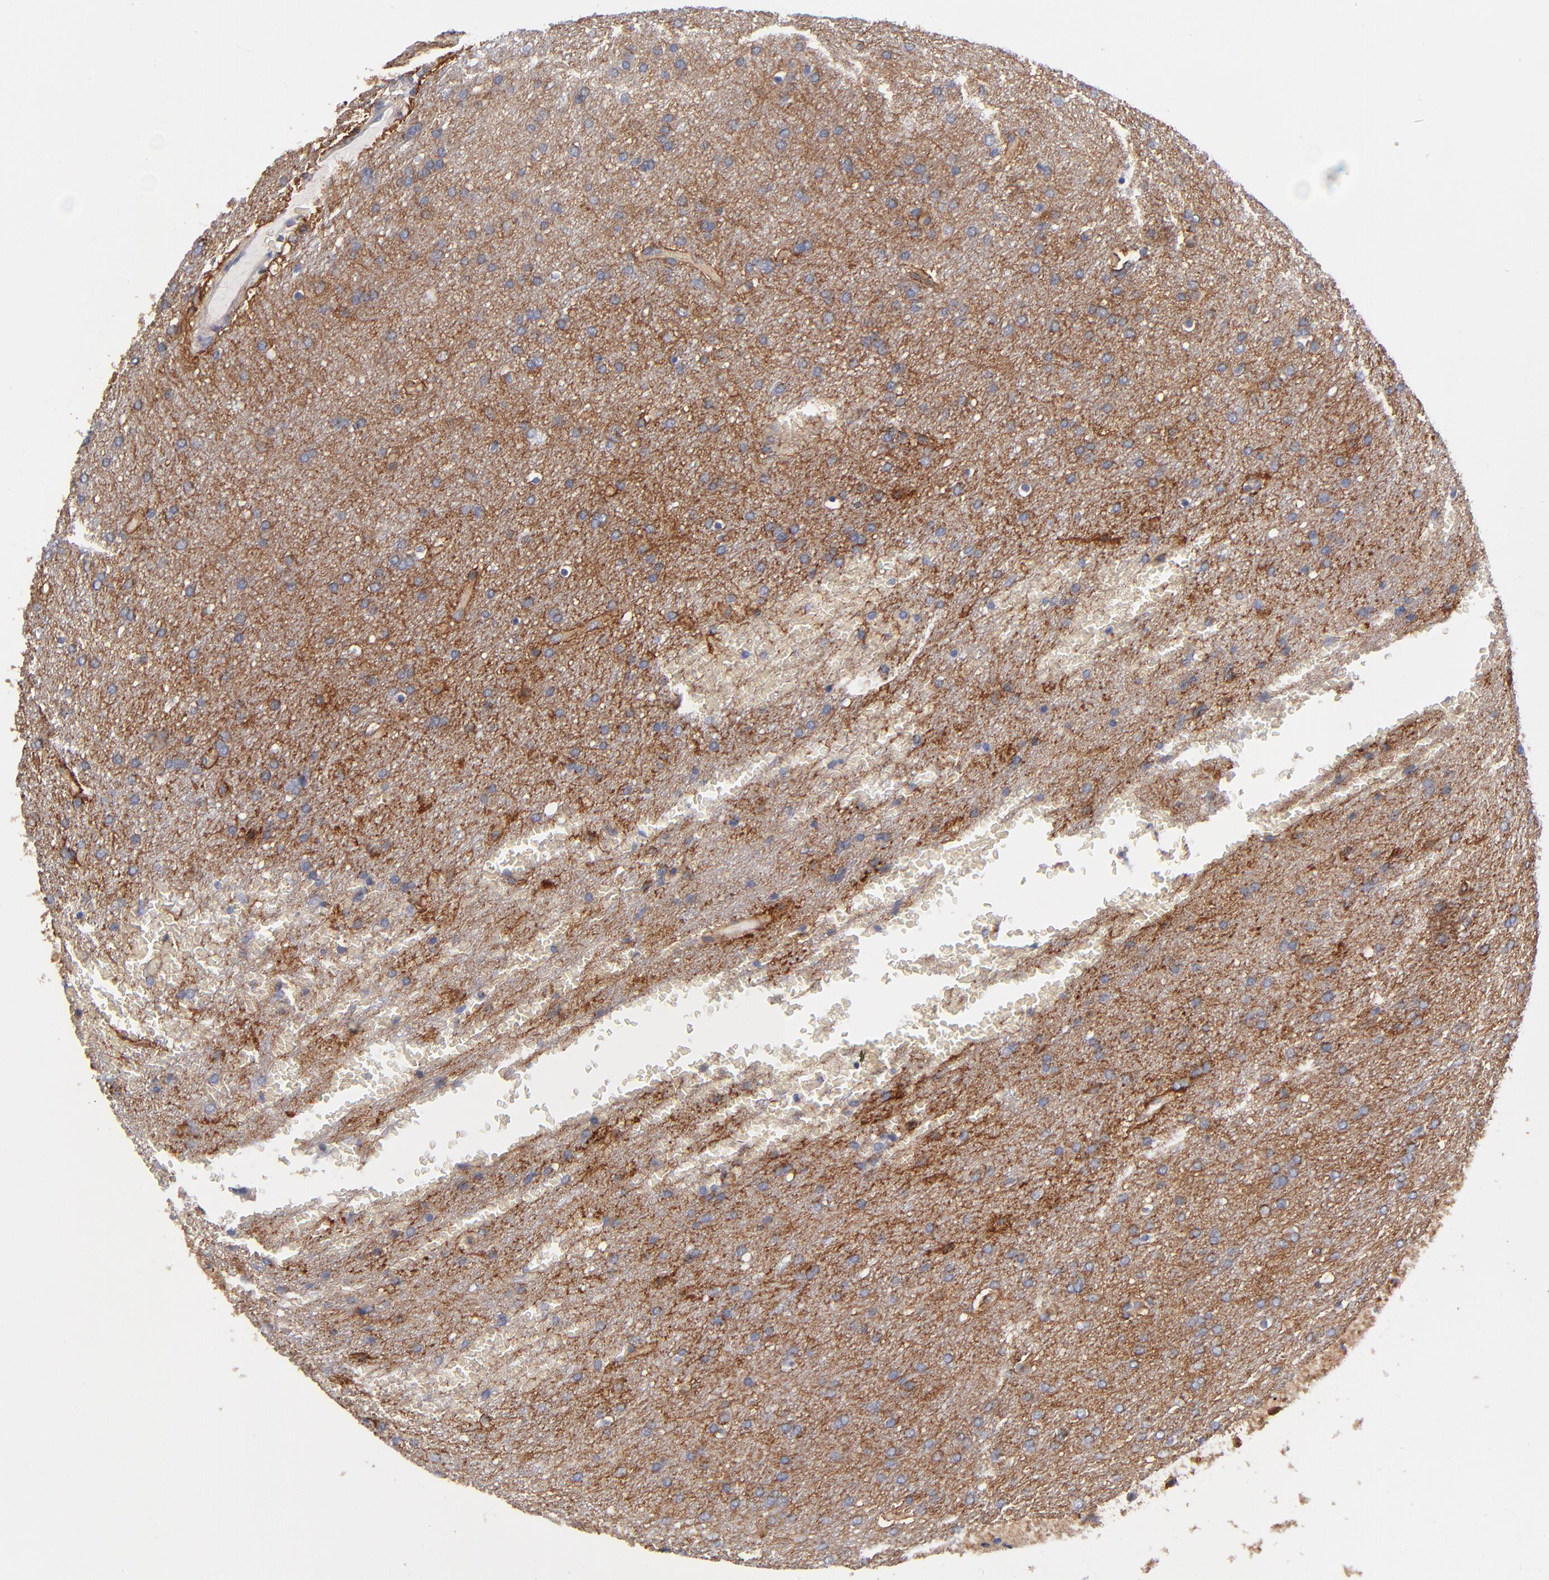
{"staining": {"intensity": "strong", "quantity": ">75%", "location": "cytoplasmic/membranous"}, "tissue": "glioma", "cell_type": "Tumor cells", "image_type": "cancer", "snomed": [{"axis": "morphology", "description": "Glioma, malignant, Low grade"}, {"axis": "topography", "description": "Brain"}], "caption": "This image reveals IHC staining of human malignant low-grade glioma, with high strong cytoplasmic/membranous staining in approximately >75% of tumor cells.", "gene": "PLSCR4", "patient": {"sex": "female", "age": 32}}